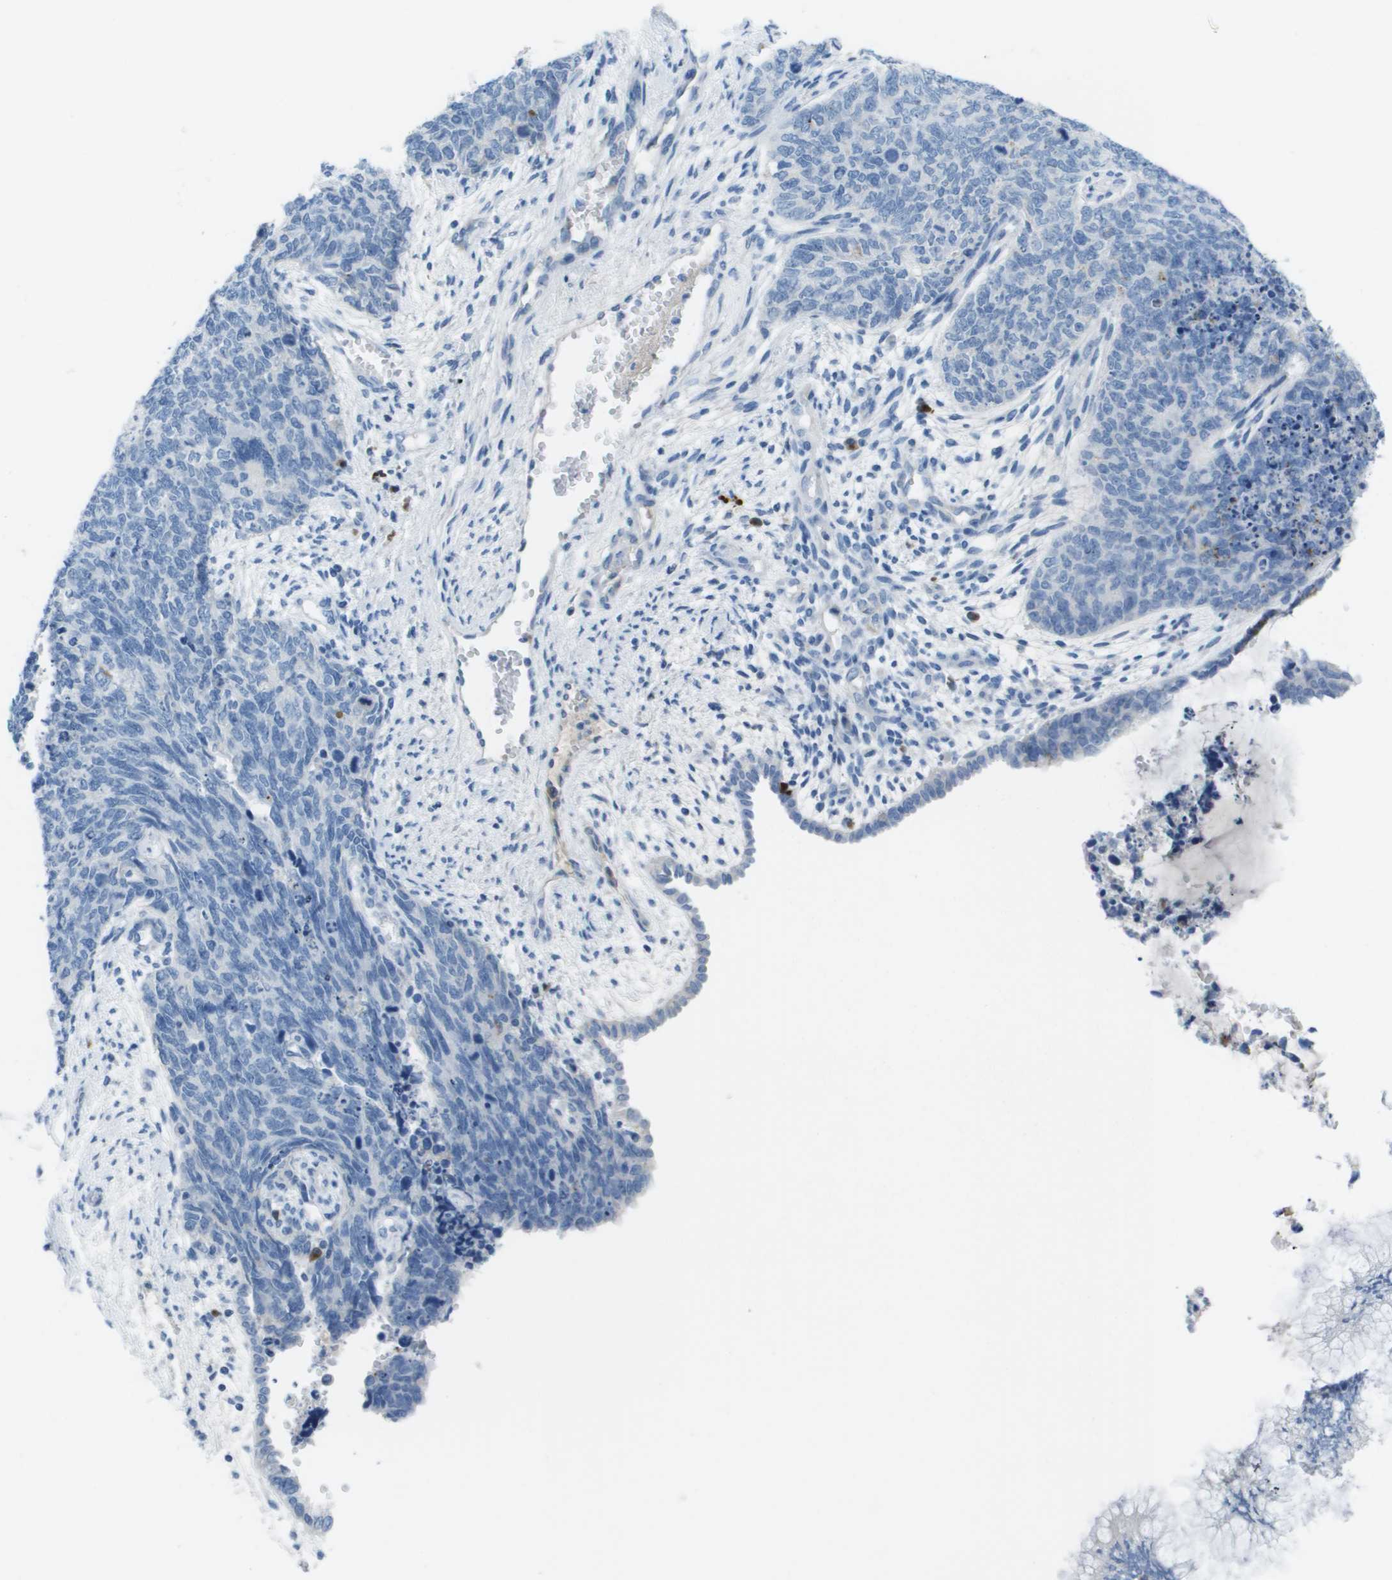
{"staining": {"intensity": "negative", "quantity": "none", "location": "none"}, "tissue": "cervical cancer", "cell_type": "Tumor cells", "image_type": "cancer", "snomed": [{"axis": "morphology", "description": "Squamous cell carcinoma, NOS"}, {"axis": "topography", "description": "Cervix"}], "caption": "Tumor cells show no significant protein staining in squamous cell carcinoma (cervical). (DAB immunohistochemistry with hematoxylin counter stain).", "gene": "GPR18", "patient": {"sex": "female", "age": 63}}